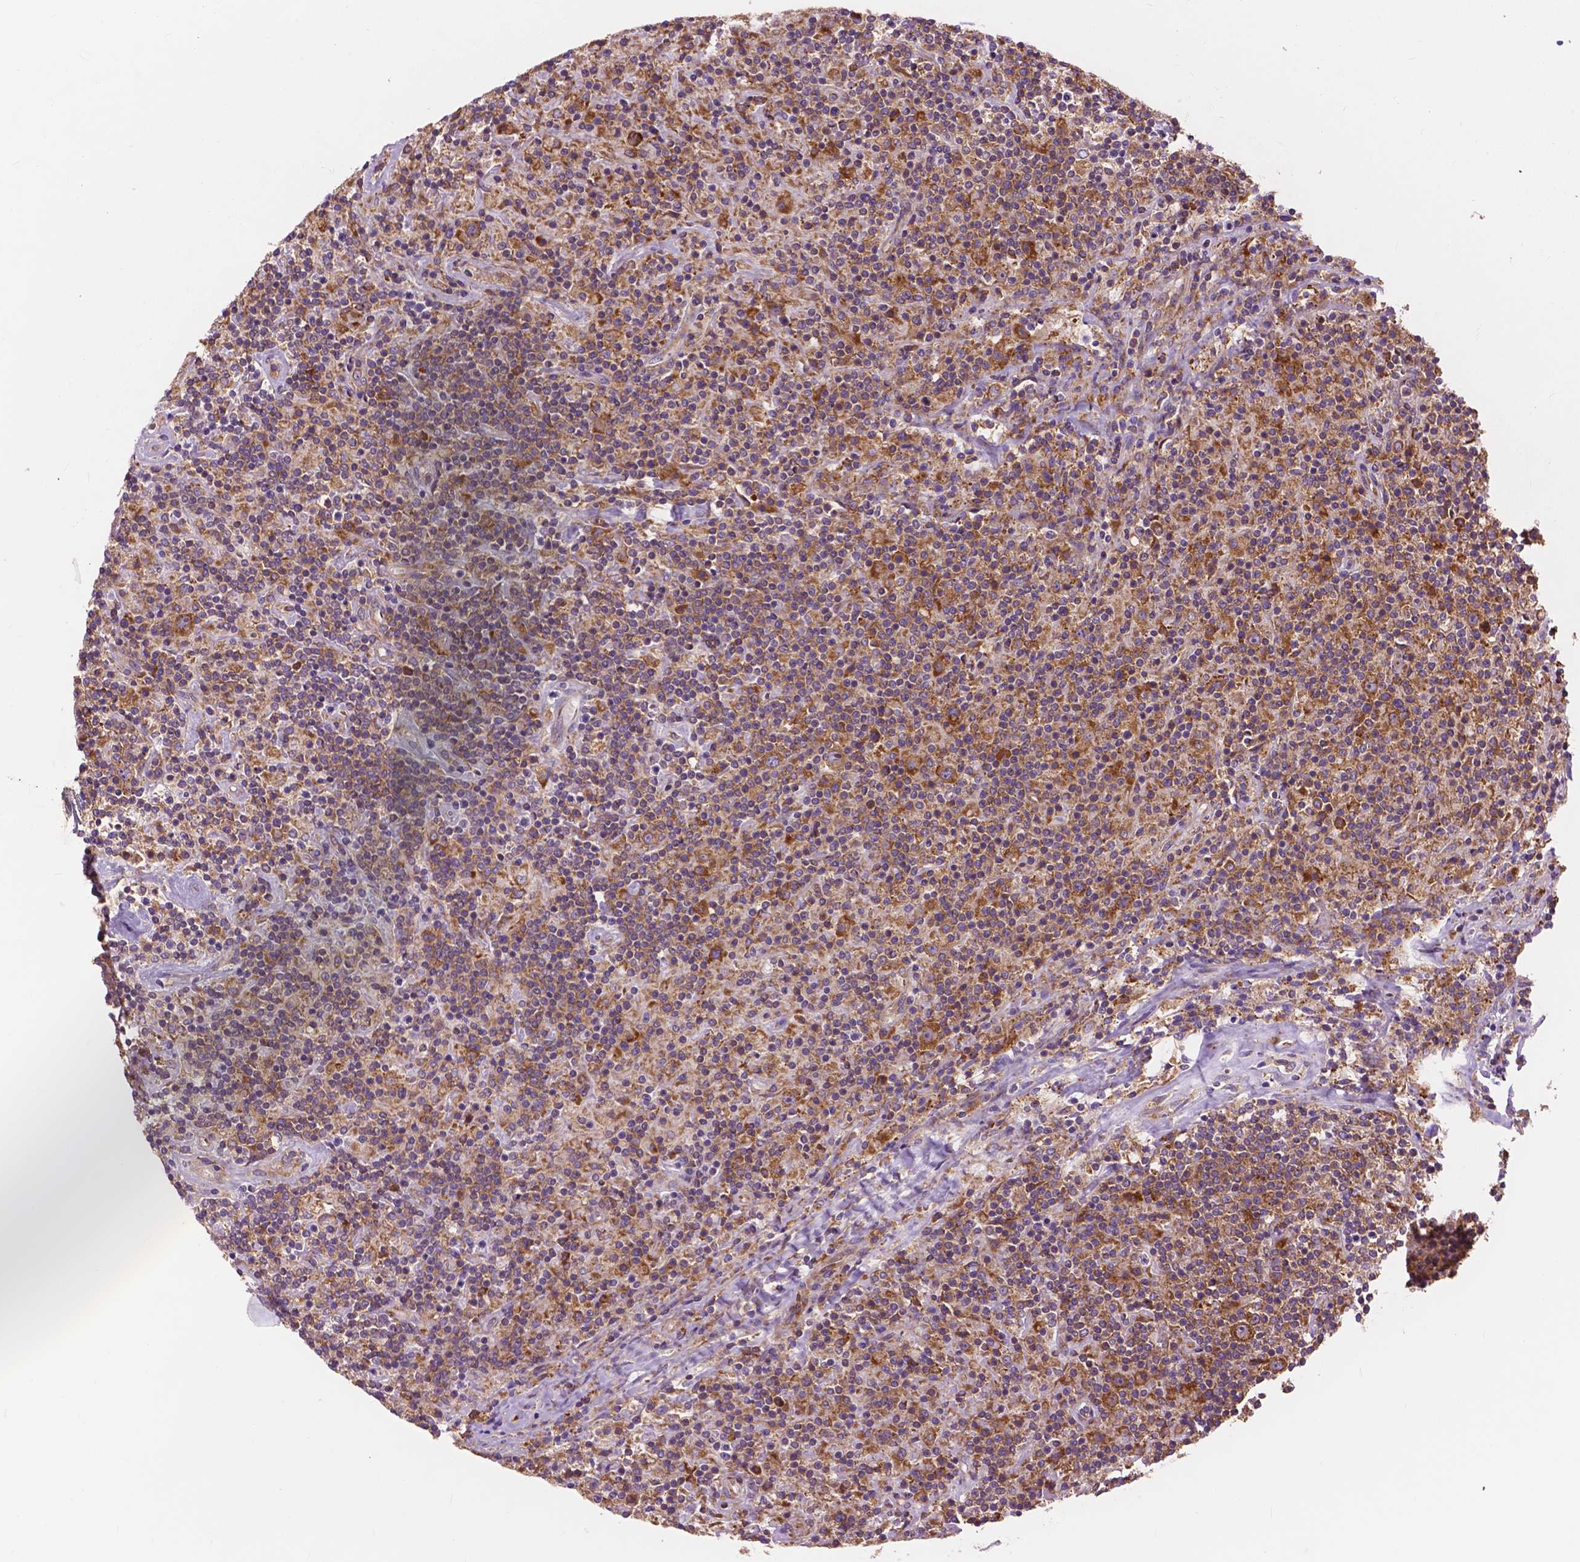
{"staining": {"intensity": "moderate", "quantity": ">75%", "location": "cytoplasmic/membranous"}, "tissue": "lymphoma", "cell_type": "Tumor cells", "image_type": "cancer", "snomed": [{"axis": "morphology", "description": "Hodgkin's disease, NOS"}, {"axis": "topography", "description": "Lymph node"}], "caption": "DAB (3,3'-diaminobenzidine) immunohistochemical staining of lymphoma displays moderate cytoplasmic/membranous protein expression in about >75% of tumor cells.", "gene": "RPL37A", "patient": {"sex": "male", "age": 70}}